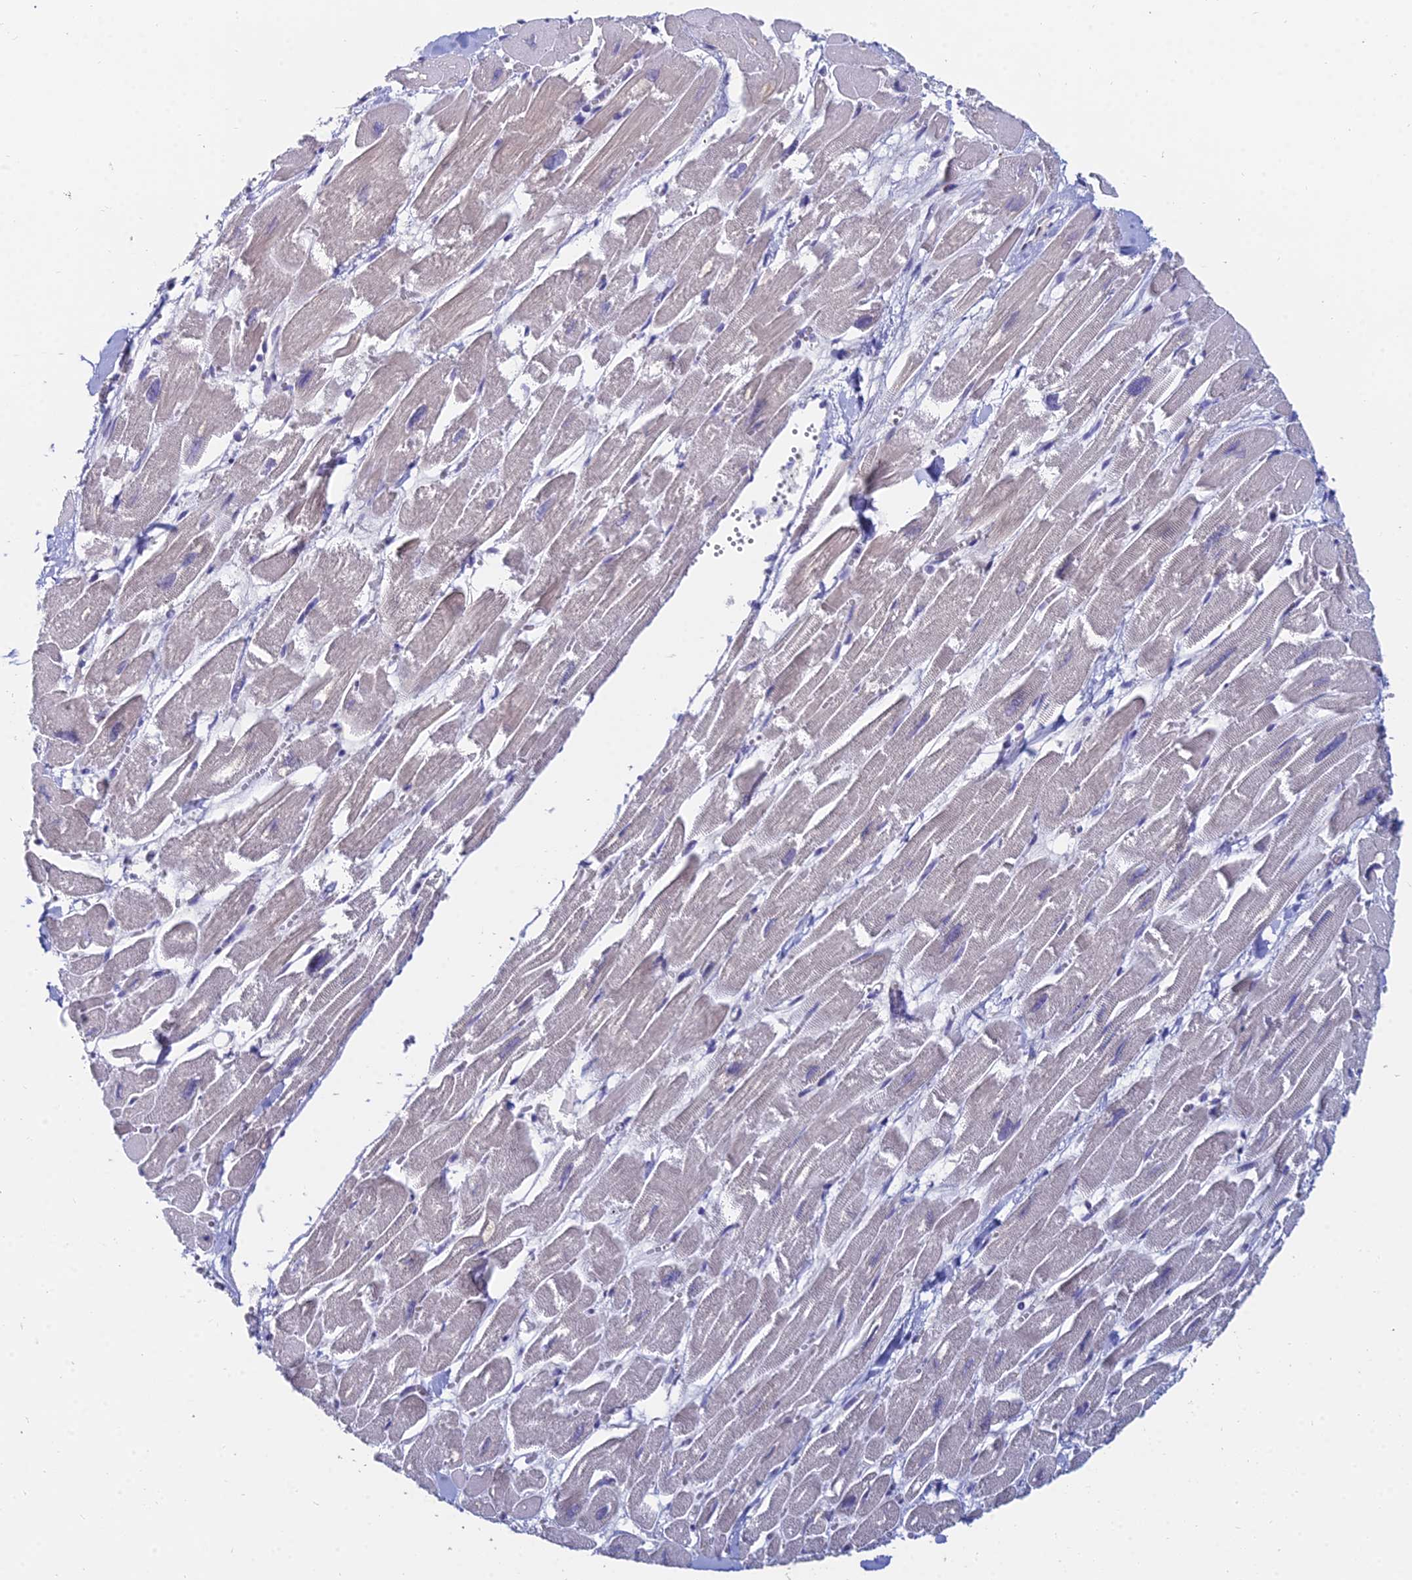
{"staining": {"intensity": "moderate", "quantity": "<25%", "location": "nuclear"}, "tissue": "heart muscle", "cell_type": "Cardiomyocytes", "image_type": "normal", "snomed": [{"axis": "morphology", "description": "Normal tissue, NOS"}, {"axis": "topography", "description": "Heart"}], "caption": "Unremarkable heart muscle shows moderate nuclear staining in approximately <25% of cardiomyocytes.", "gene": "THOC3", "patient": {"sex": "male", "age": 54}}